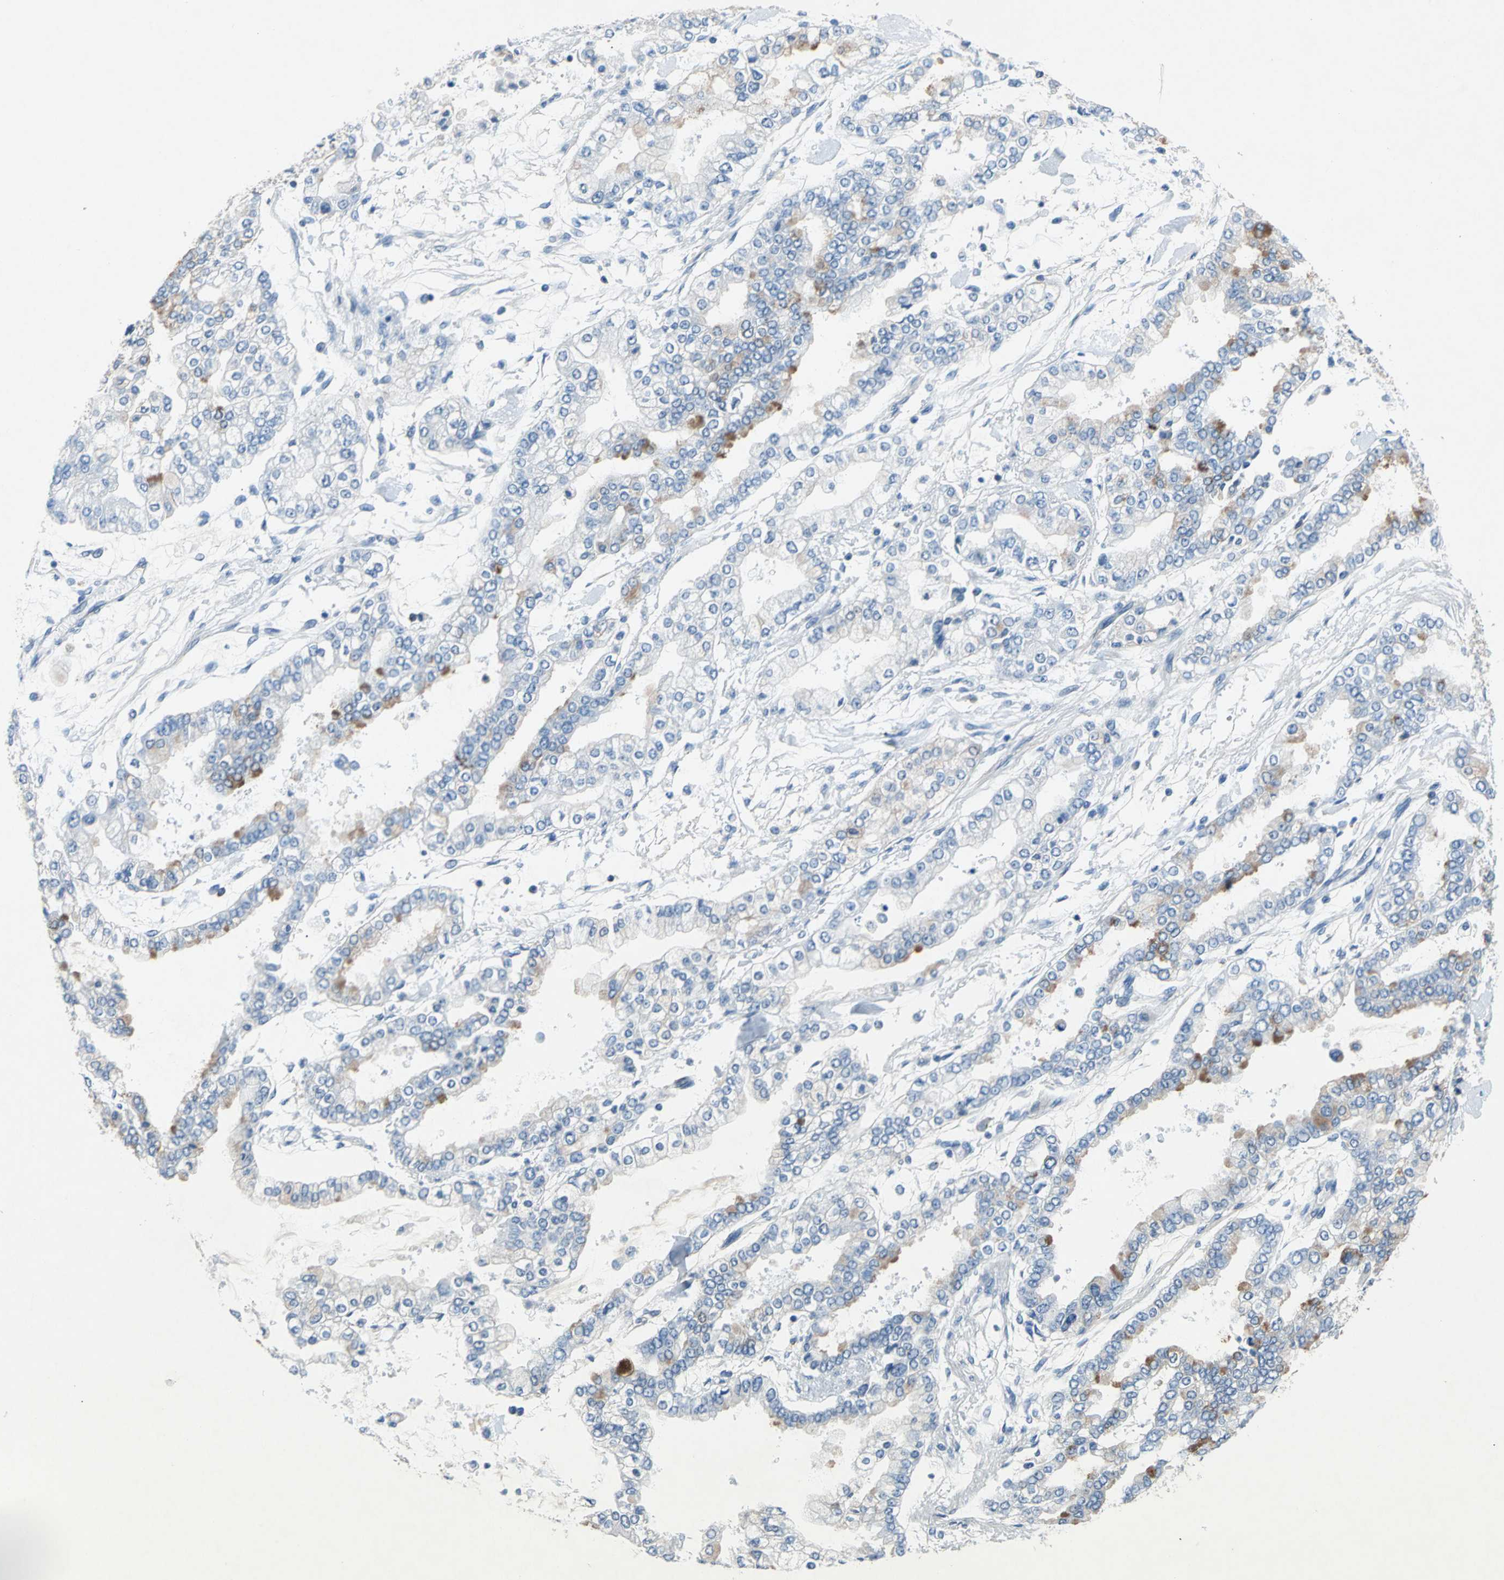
{"staining": {"intensity": "moderate", "quantity": "<25%", "location": "cytoplasmic/membranous"}, "tissue": "stomach cancer", "cell_type": "Tumor cells", "image_type": "cancer", "snomed": [{"axis": "morphology", "description": "Normal tissue, NOS"}, {"axis": "morphology", "description": "Adenocarcinoma, NOS"}, {"axis": "topography", "description": "Stomach, upper"}, {"axis": "topography", "description": "Stomach"}], "caption": "High-power microscopy captured an immunohistochemistry photomicrograph of stomach cancer, revealing moderate cytoplasmic/membranous expression in about <25% of tumor cells.", "gene": "RPS13", "patient": {"sex": "male", "age": 76}}